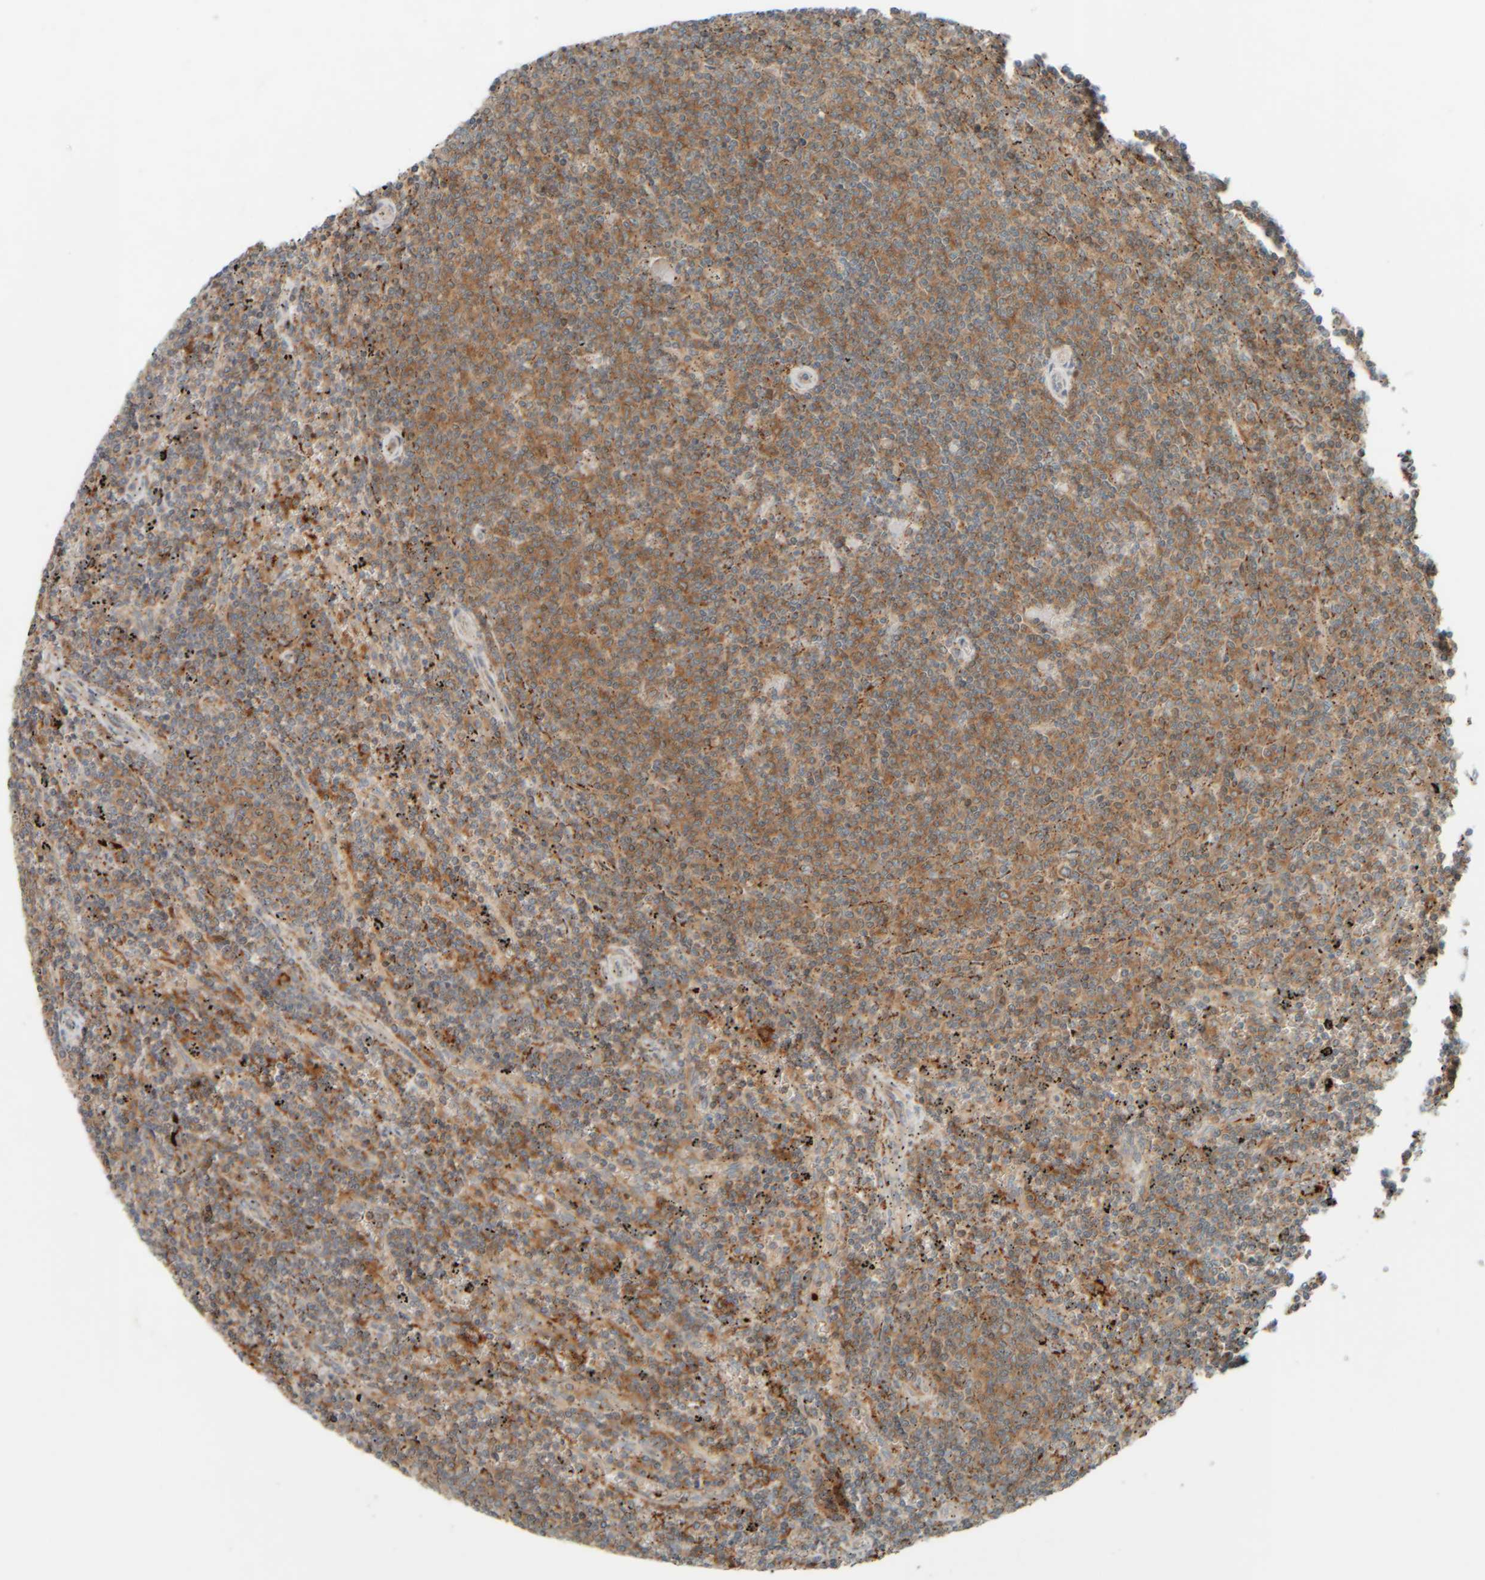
{"staining": {"intensity": "moderate", "quantity": "25%-75%", "location": "cytoplasmic/membranous"}, "tissue": "lymphoma", "cell_type": "Tumor cells", "image_type": "cancer", "snomed": [{"axis": "morphology", "description": "Malignant lymphoma, non-Hodgkin's type, Low grade"}, {"axis": "topography", "description": "Spleen"}], "caption": "Protein staining by immunohistochemistry (IHC) shows moderate cytoplasmic/membranous staining in approximately 25%-75% of tumor cells in malignant lymphoma, non-Hodgkin's type (low-grade).", "gene": "SPAG5", "patient": {"sex": "female", "age": 50}}